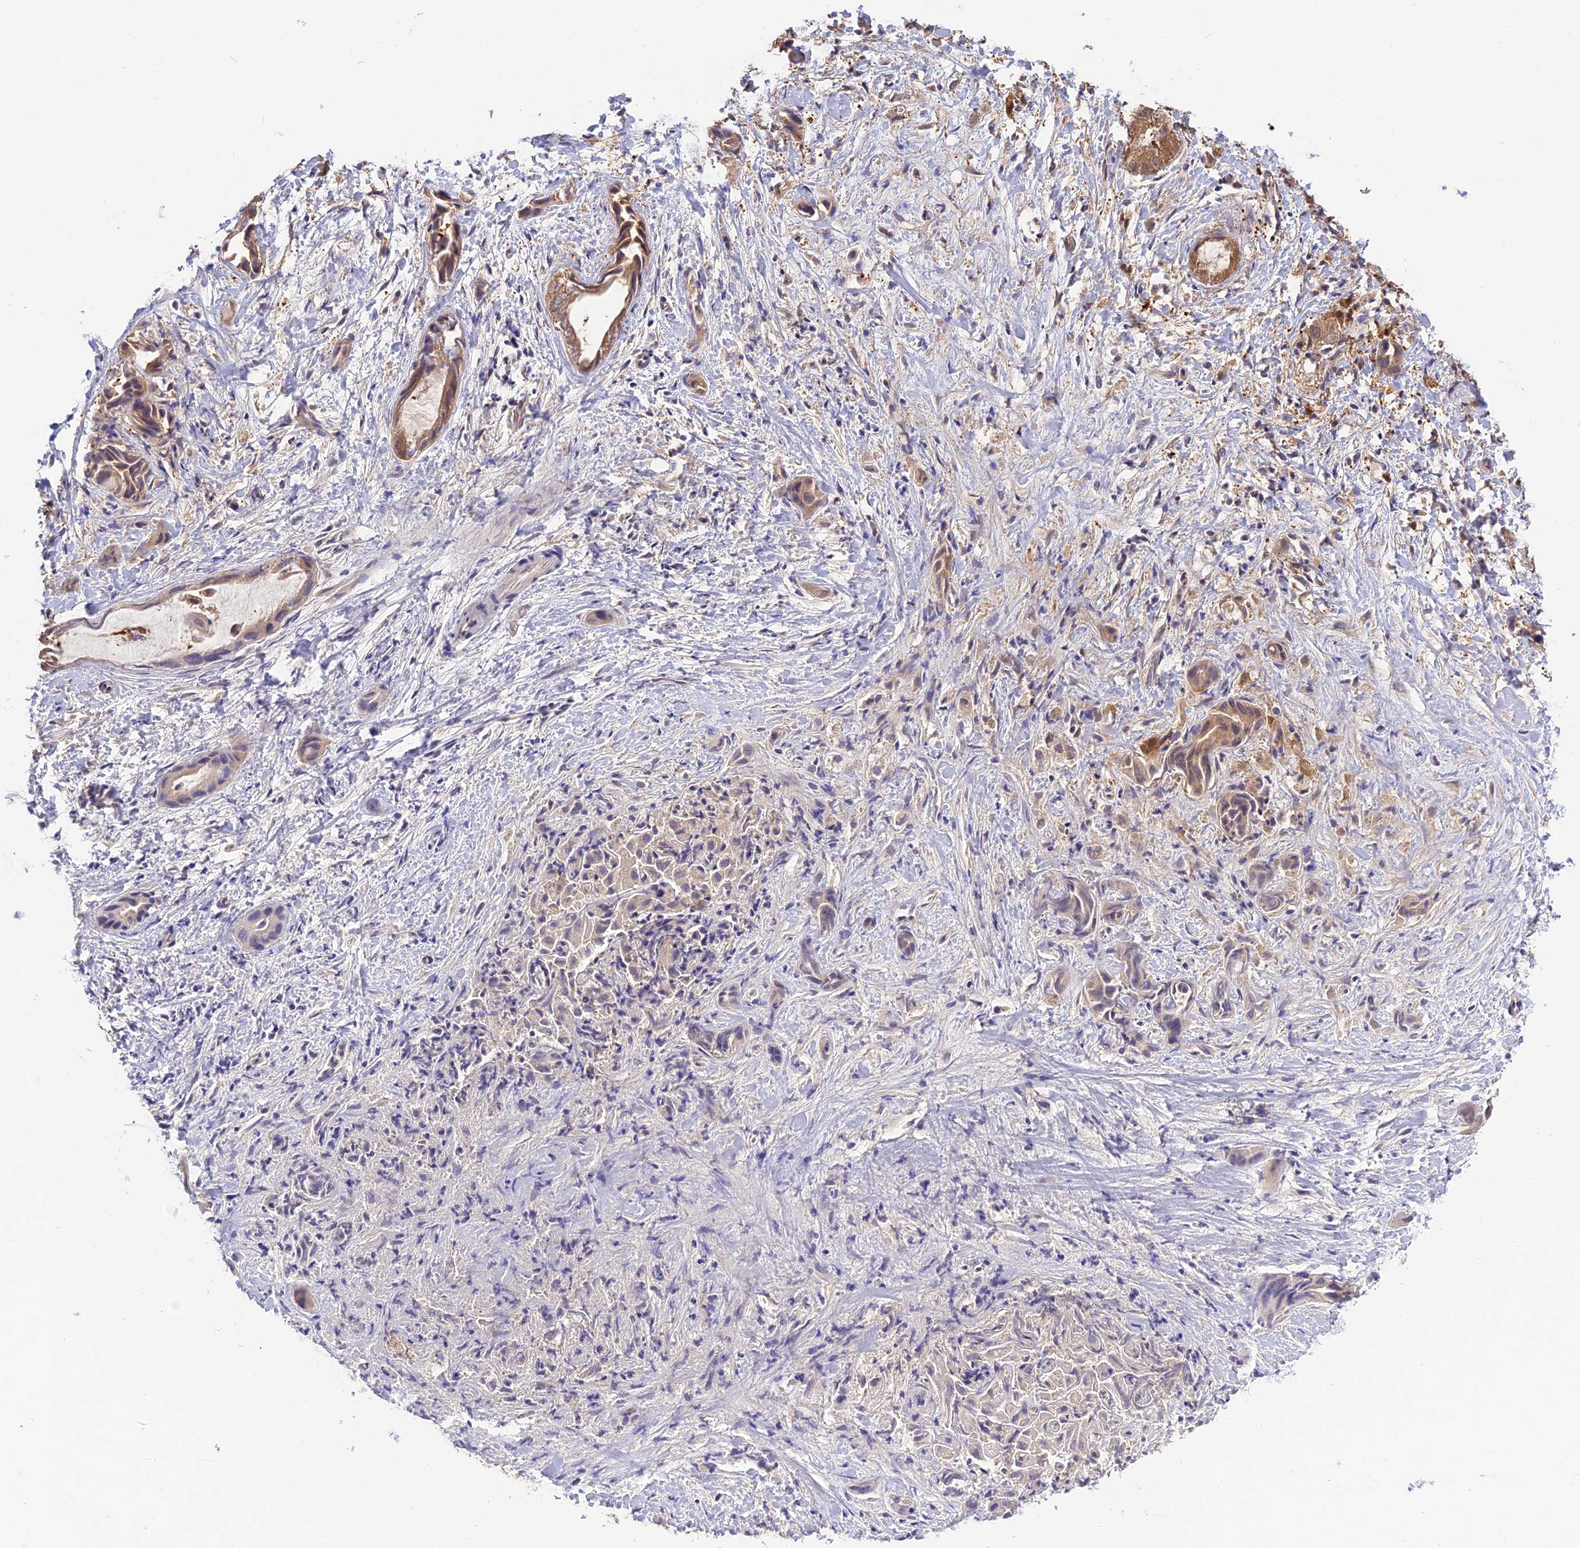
{"staining": {"intensity": "moderate", "quantity": "25%-75%", "location": "cytoplasmic/membranous,nuclear"}, "tissue": "liver cancer", "cell_type": "Tumor cells", "image_type": "cancer", "snomed": [{"axis": "morphology", "description": "Cholangiocarcinoma"}, {"axis": "topography", "description": "Liver"}], "caption": "Human liver cancer (cholangiocarcinoma) stained with a protein marker shows moderate staining in tumor cells.", "gene": "MNS1", "patient": {"sex": "female", "age": 52}}